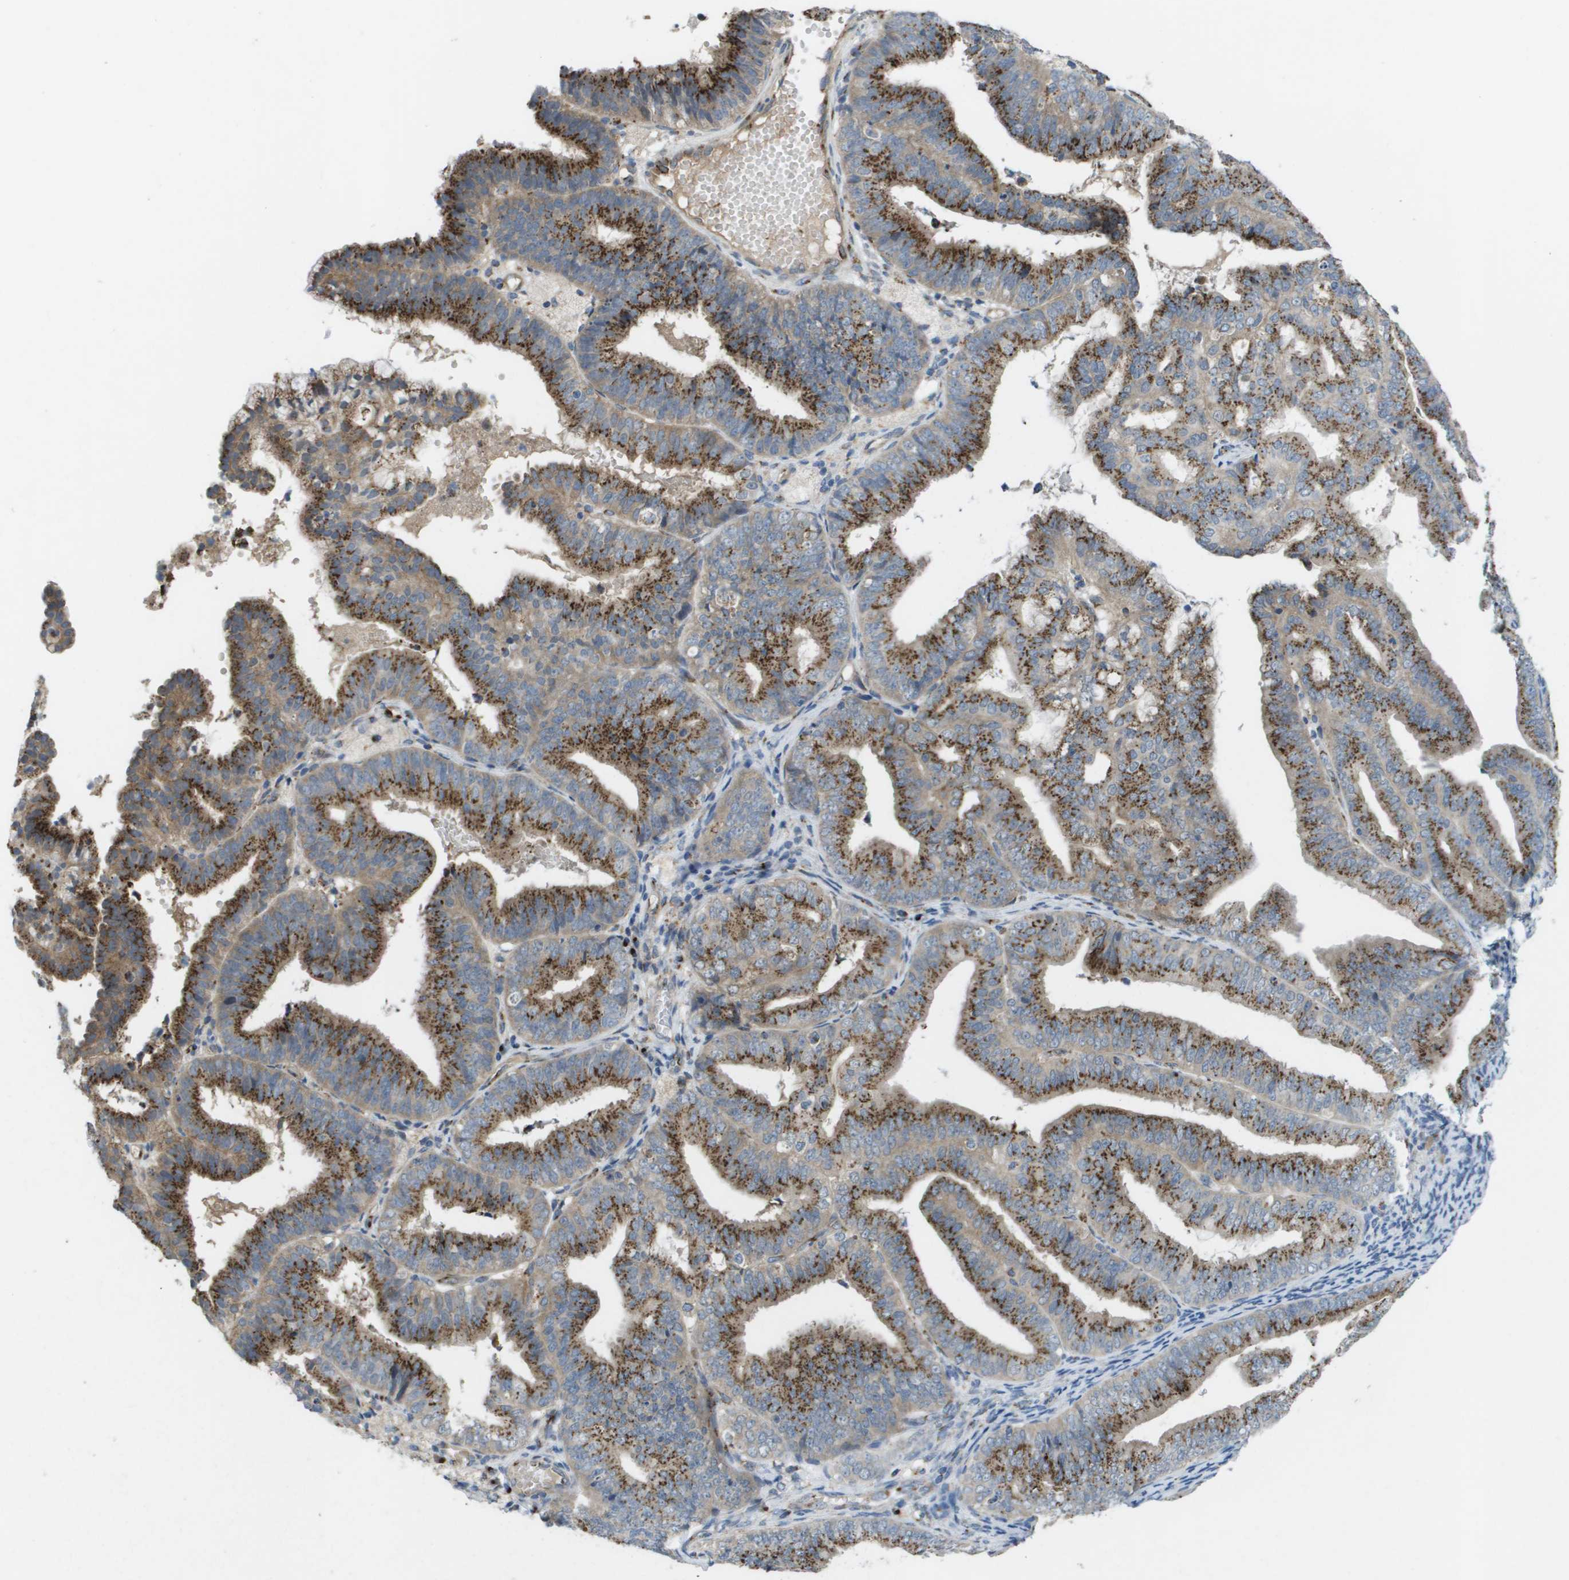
{"staining": {"intensity": "strong", "quantity": ">75%", "location": "cytoplasmic/membranous"}, "tissue": "endometrial cancer", "cell_type": "Tumor cells", "image_type": "cancer", "snomed": [{"axis": "morphology", "description": "Adenocarcinoma, NOS"}, {"axis": "topography", "description": "Endometrium"}], "caption": "A micrograph showing strong cytoplasmic/membranous staining in approximately >75% of tumor cells in adenocarcinoma (endometrial), as visualized by brown immunohistochemical staining.", "gene": "QSOX2", "patient": {"sex": "female", "age": 63}}